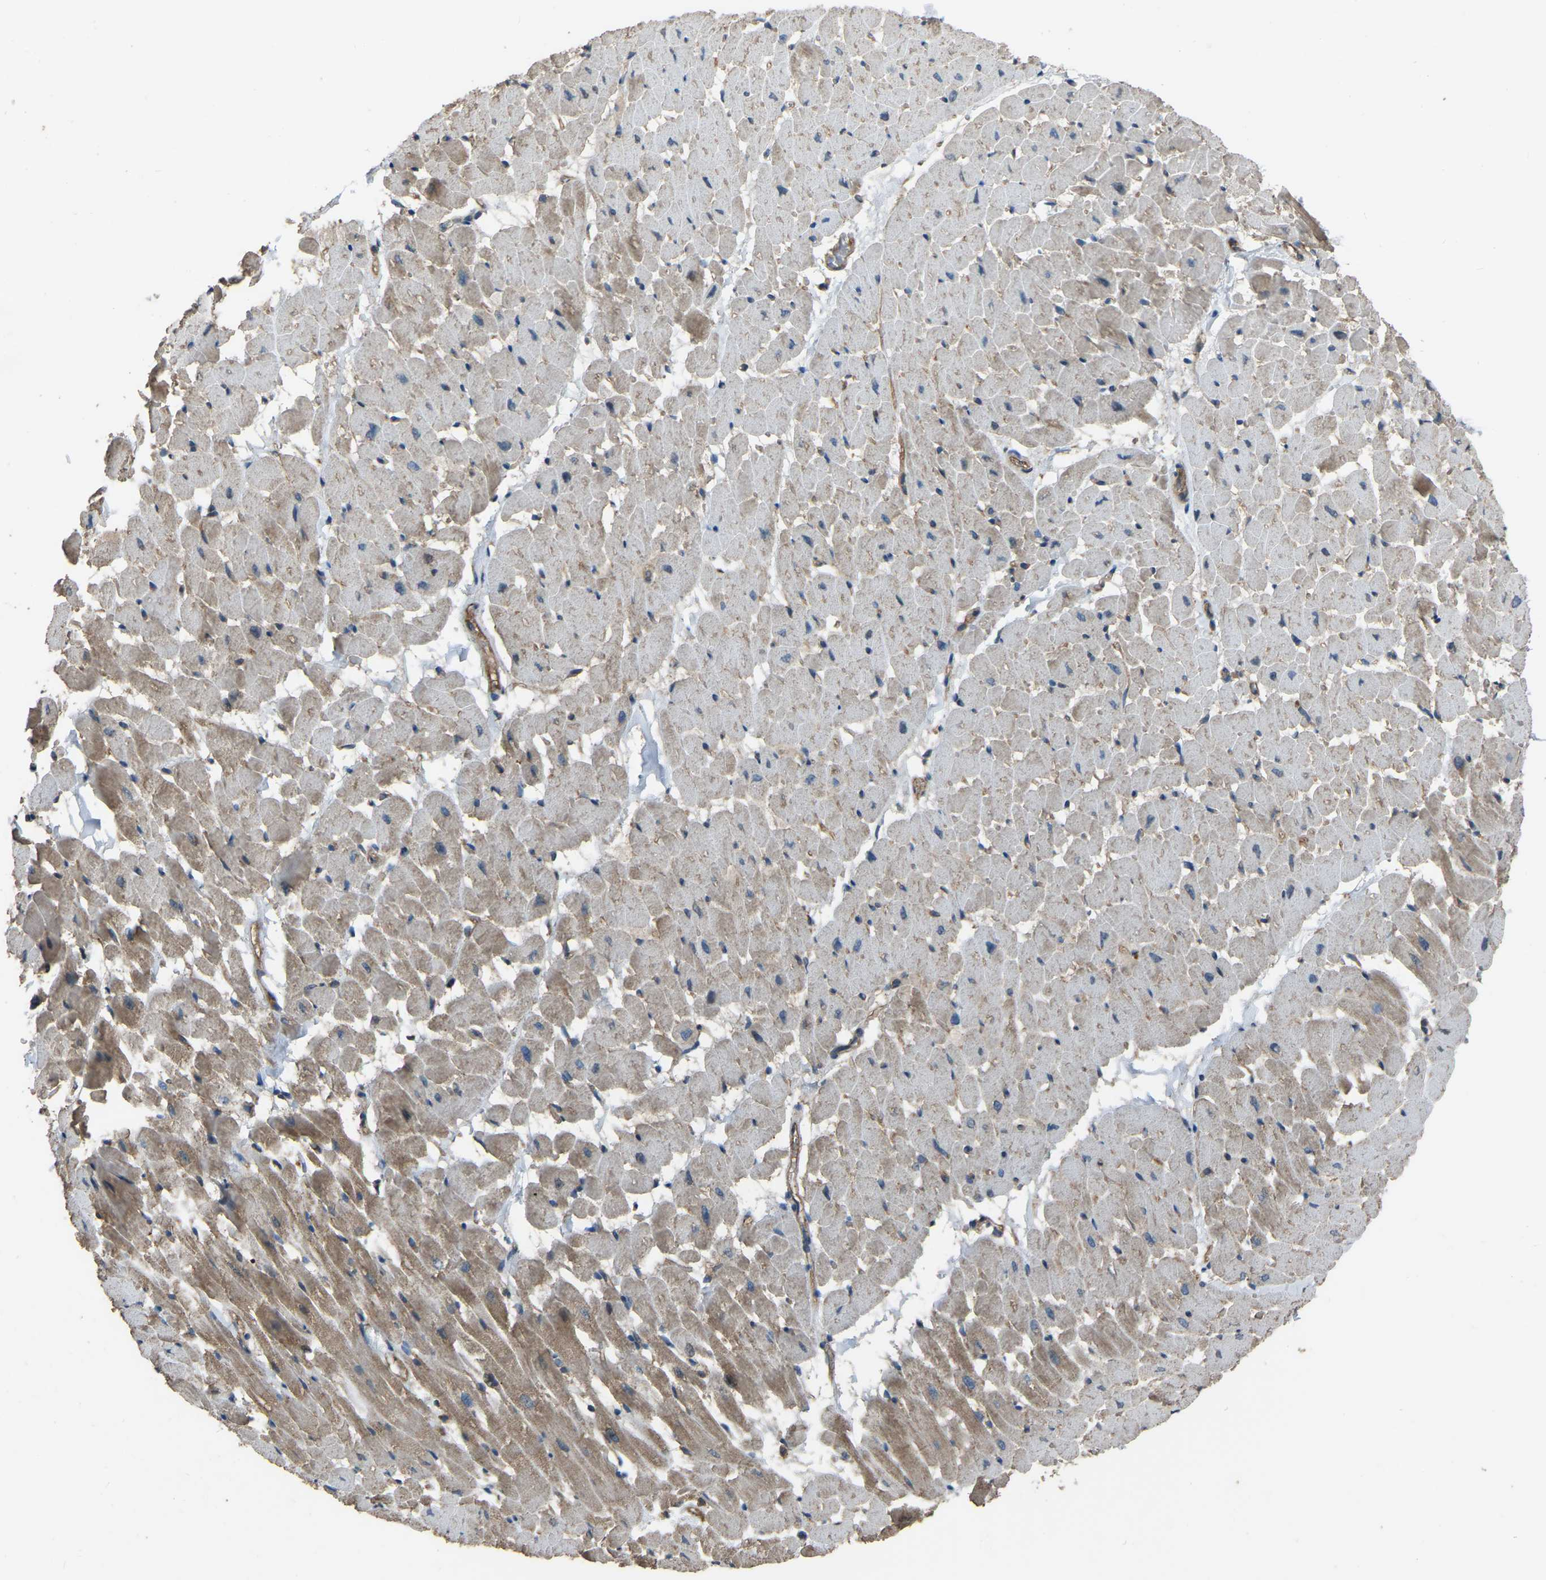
{"staining": {"intensity": "weak", "quantity": ">75%", "location": "cytoplasmic/membranous"}, "tissue": "heart muscle", "cell_type": "Cardiomyocytes", "image_type": "normal", "snomed": [{"axis": "morphology", "description": "Normal tissue, NOS"}, {"axis": "topography", "description": "Heart"}], "caption": "Immunohistochemical staining of unremarkable human heart muscle displays low levels of weak cytoplasmic/membranous staining in about >75% of cardiomyocytes.", "gene": "SLC4A2", "patient": {"sex": "male", "age": 45}}